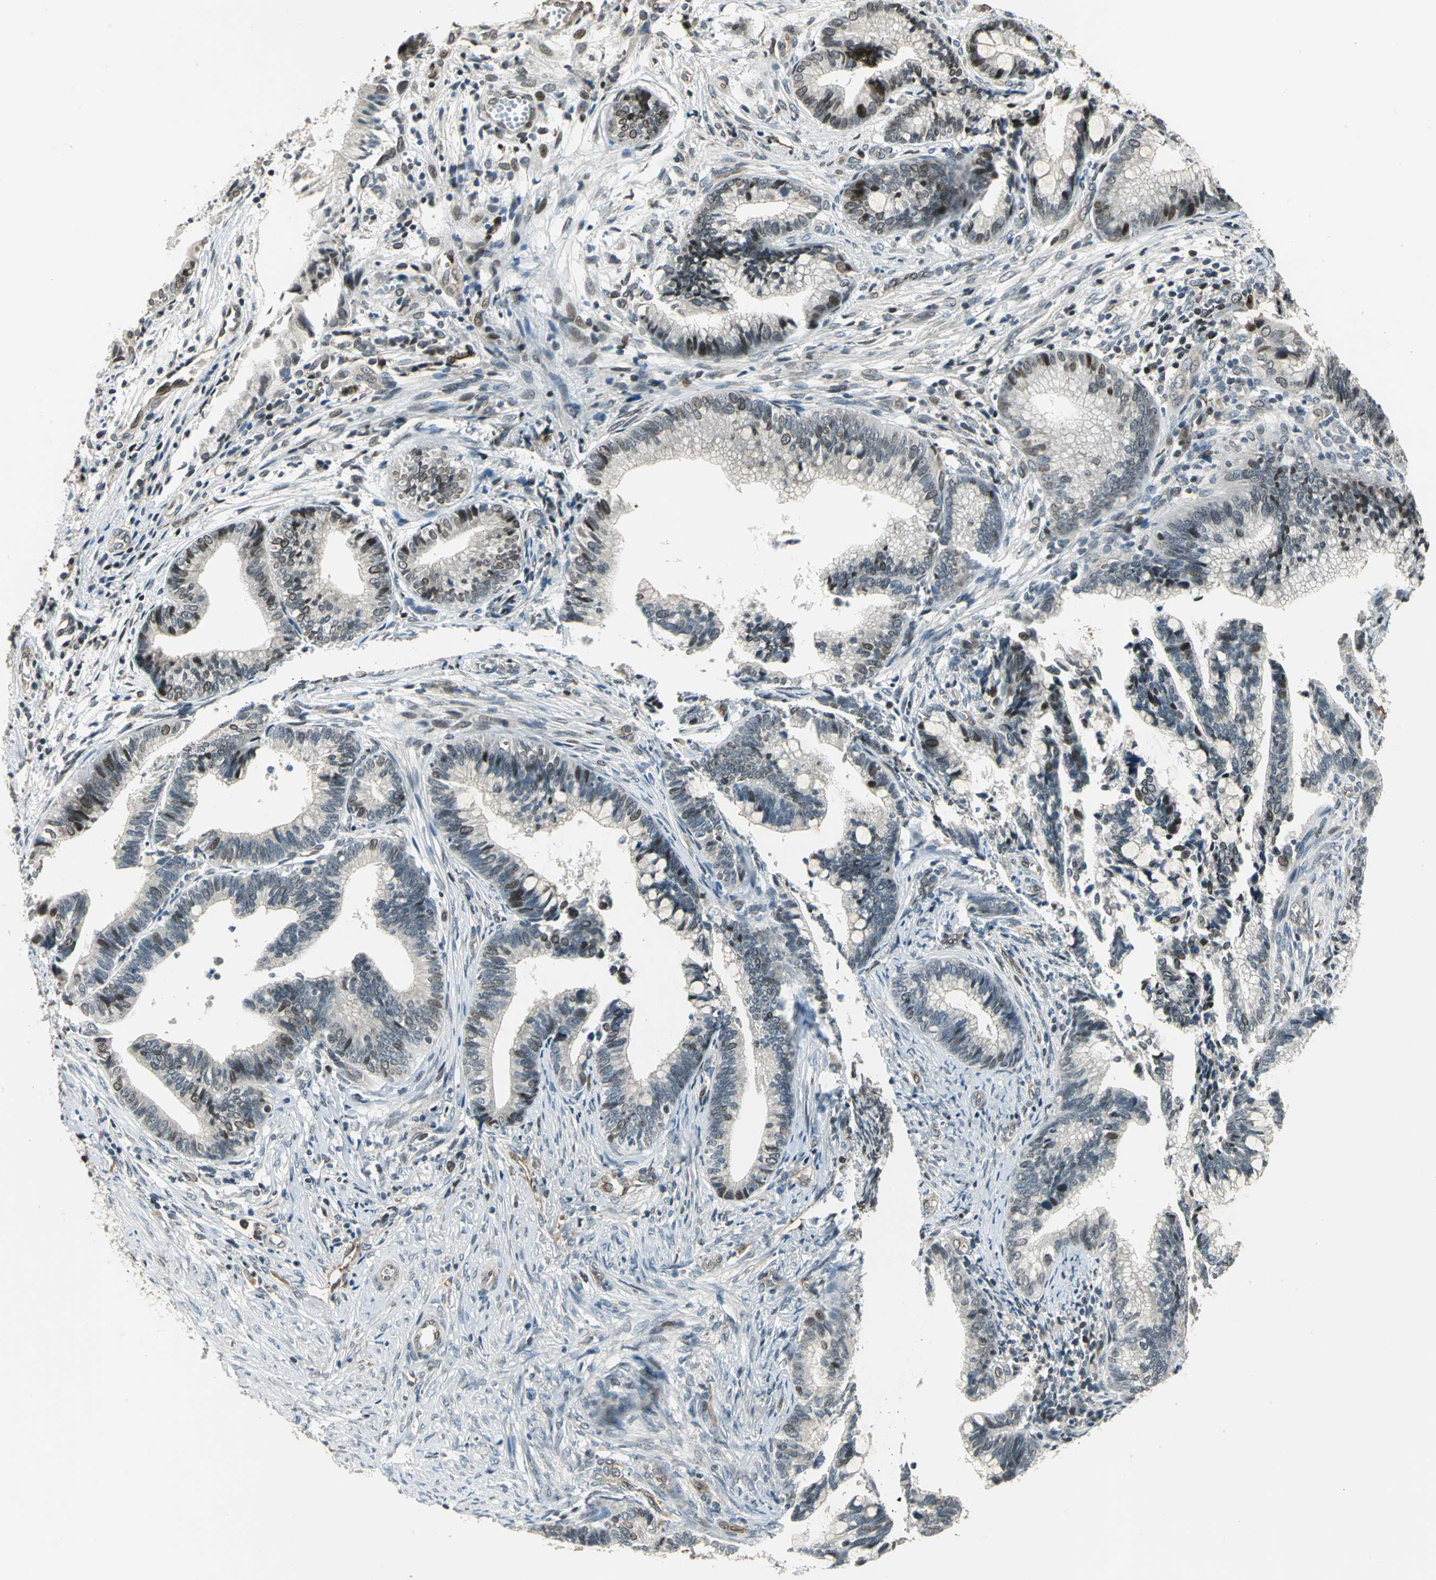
{"staining": {"intensity": "moderate", "quantity": "<25%", "location": "nuclear"}, "tissue": "cervical cancer", "cell_type": "Tumor cells", "image_type": "cancer", "snomed": [{"axis": "morphology", "description": "Adenocarcinoma, NOS"}, {"axis": "topography", "description": "Cervix"}], "caption": "Cervical cancer stained for a protein shows moderate nuclear positivity in tumor cells.", "gene": "BRIP1", "patient": {"sex": "female", "age": 36}}